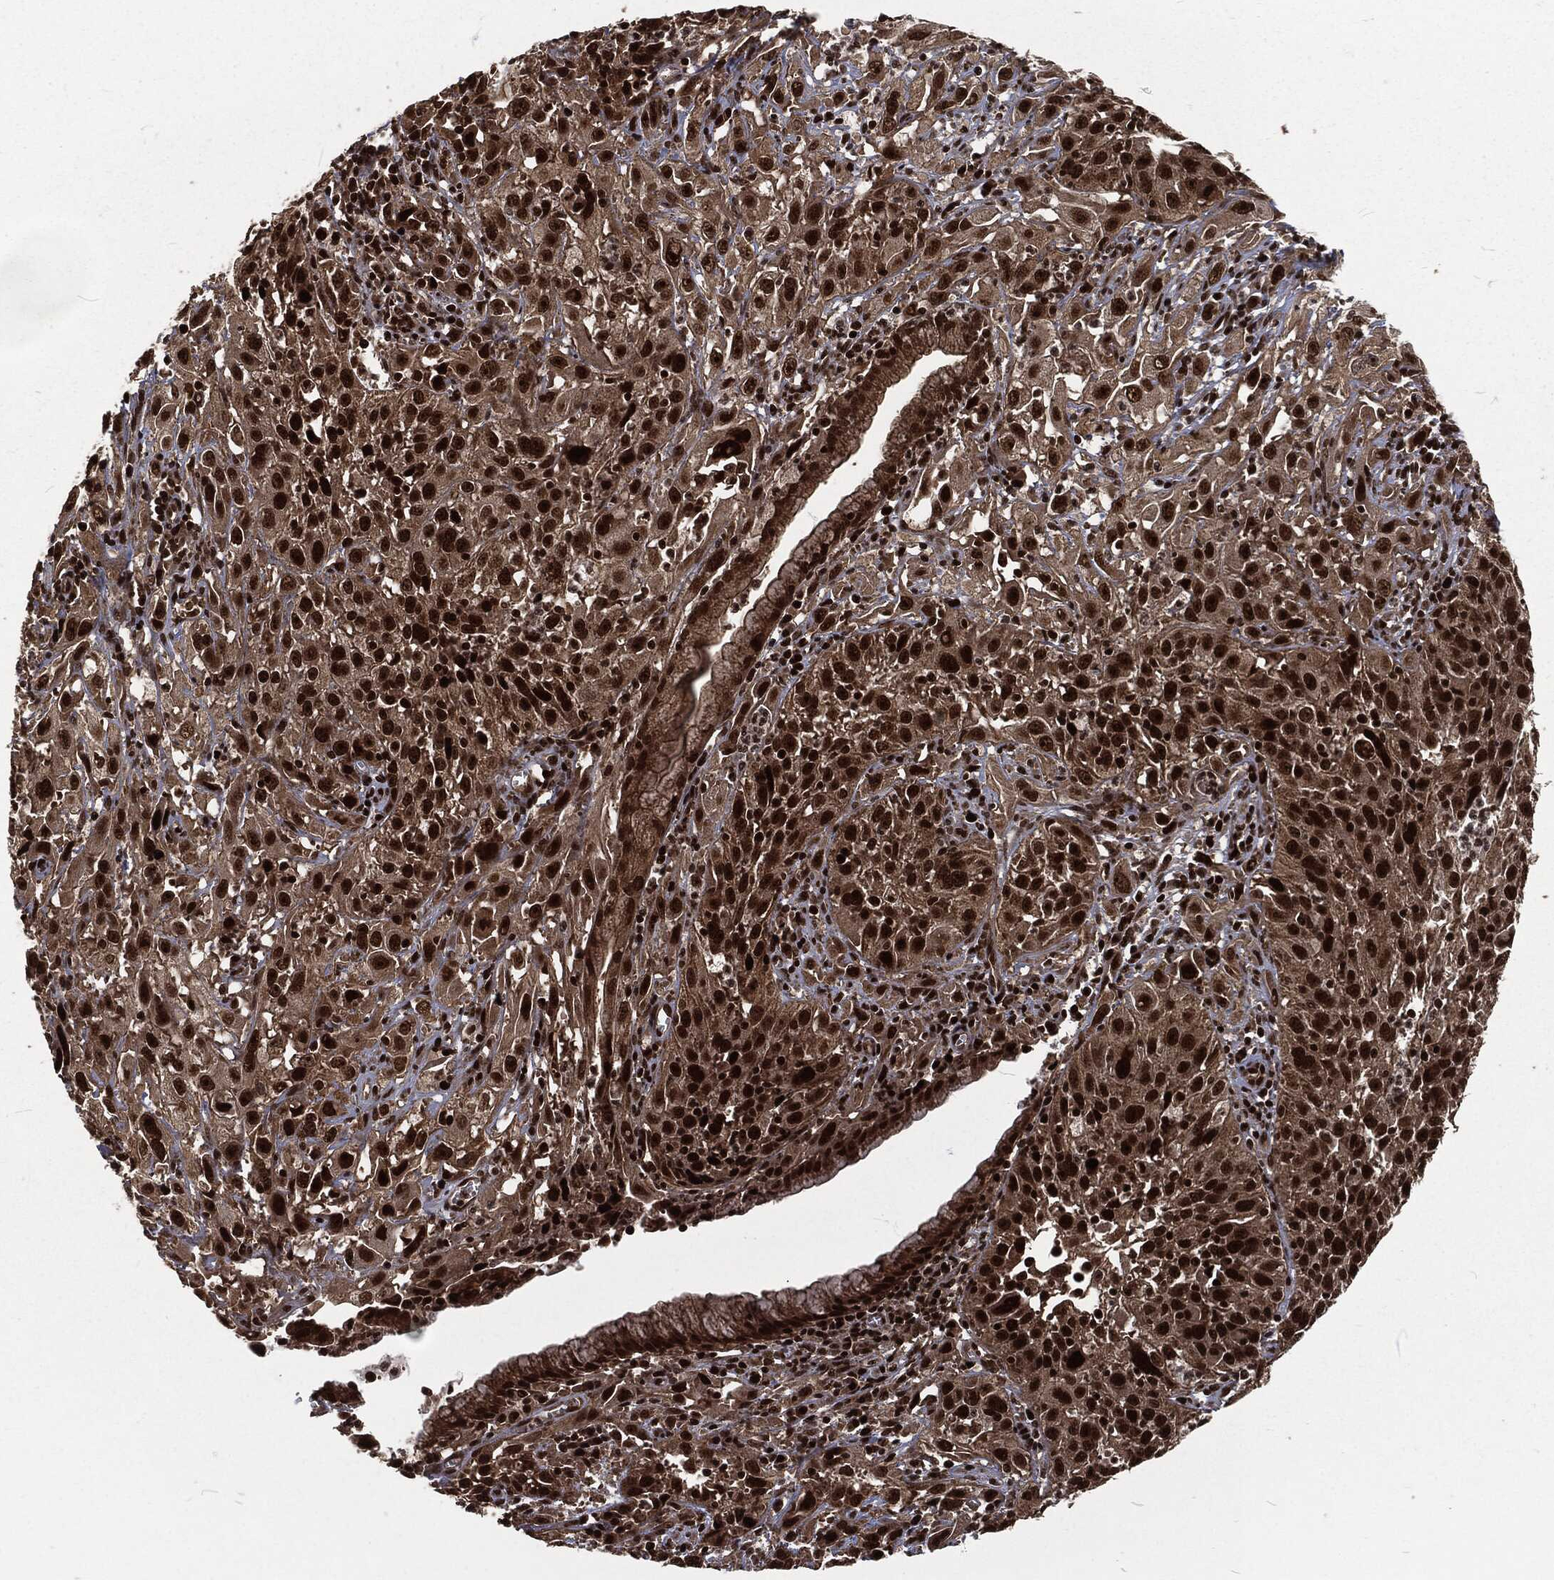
{"staining": {"intensity": "strong", "quantity": ">75%", "location": "nuclear"}, "tissue": "cervical cancer", "cell_type": "Tumor cells", "image_type": "cancer", "snomed": [{"axis": "morphology", "description": "Squamous cell carcinoma, NOS"}, {"axis": "topography", "description": "Cervix"}], "caption": "Tumor cells demonstrate high levels of strong nuclear expression in approximately >75% of cells in squamous cell carcinoma (cervical). Nuclei are stained in blue.", "gene": "NGRN", "patient": {"sex": "female", "age": 32}}